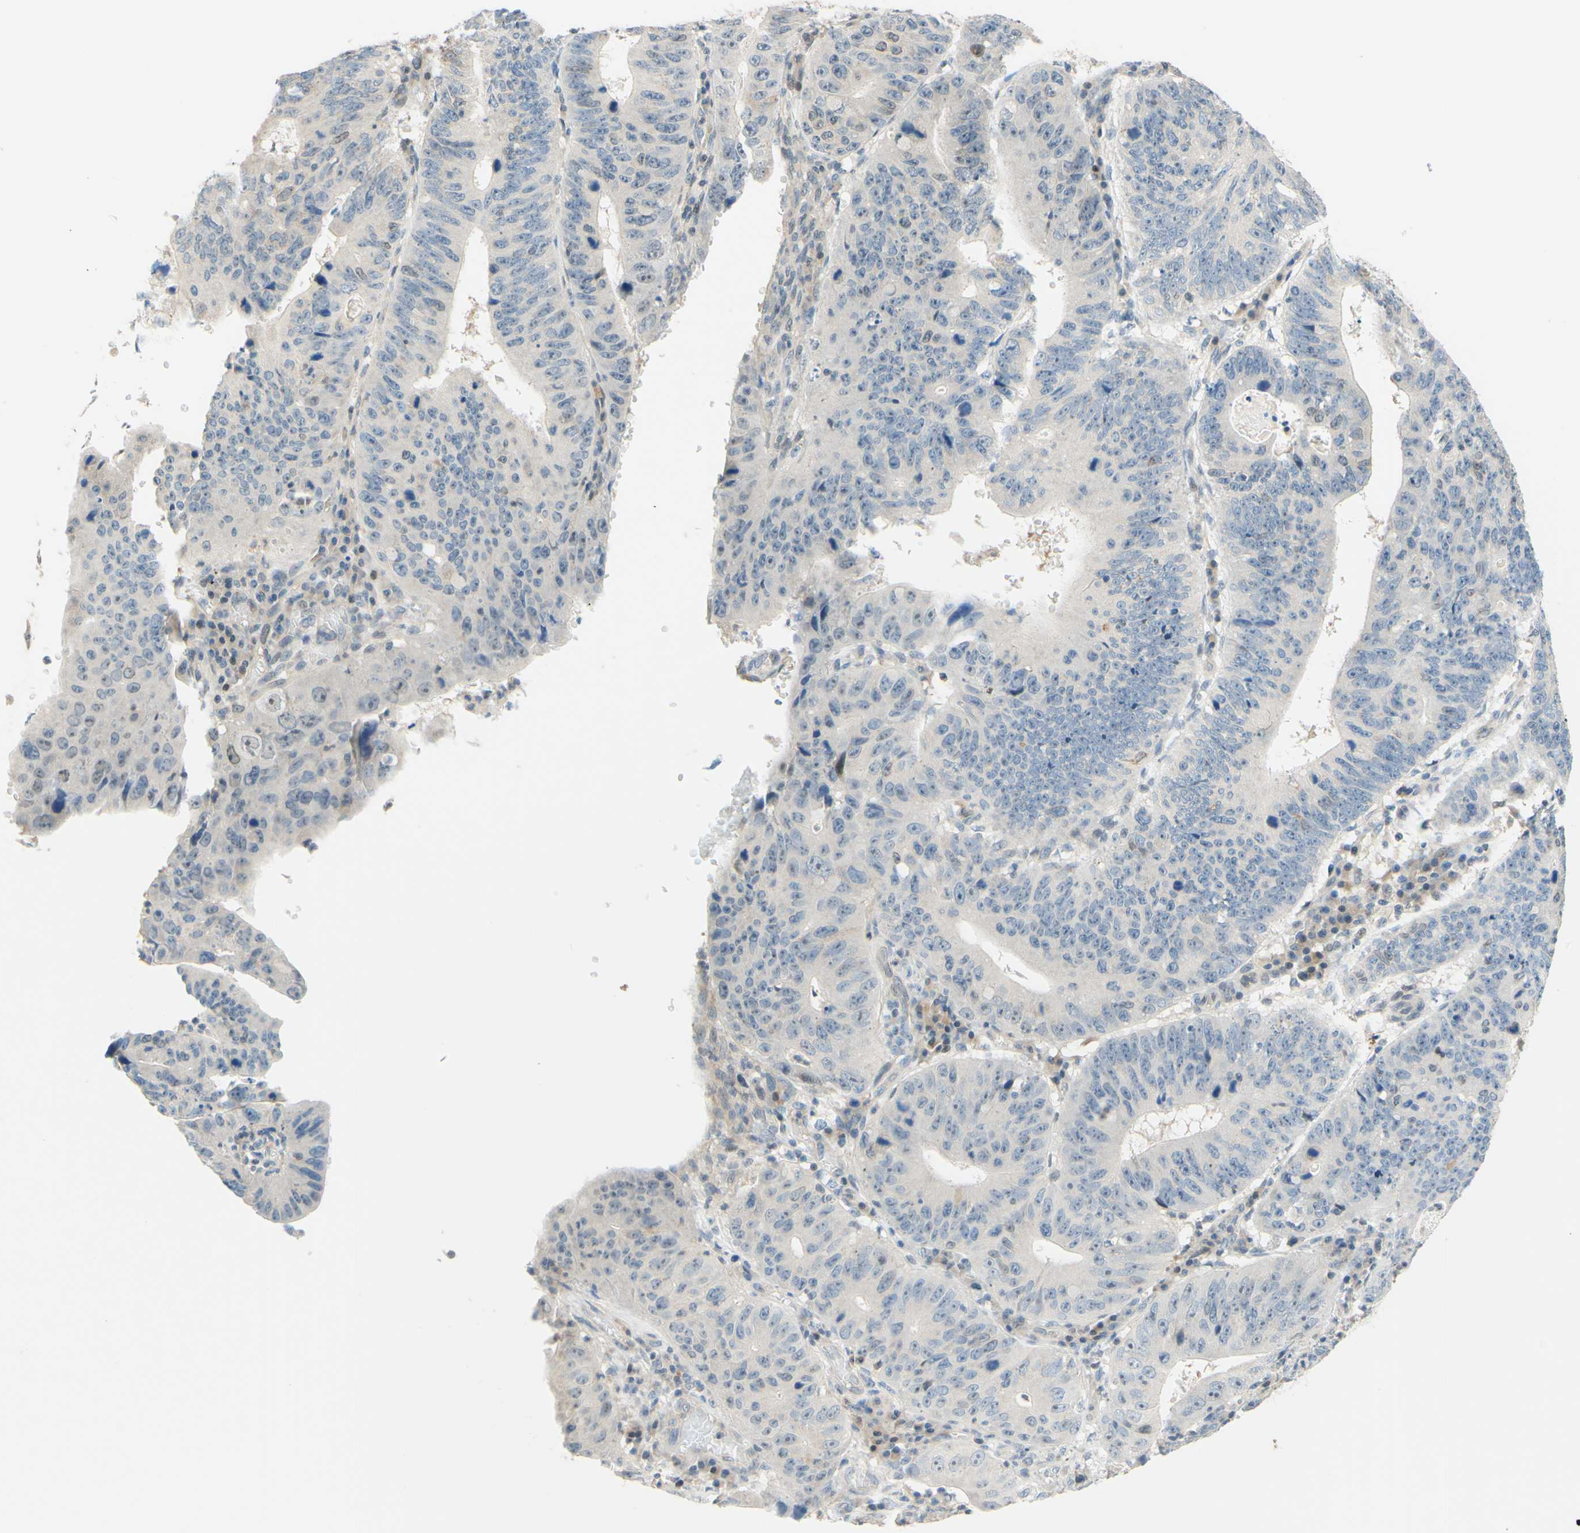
{"staining": {"intensity": "negative", "quantity": "none", "location": "none"}, "tissue": "stomach cancer", "cell_type": "Tumor cells", "image_type": "cancer", "snomed": [{"axis": "morphology", "description": "Adenocarcinoma, NOS"}, {"axis": "topography", "description": "Stomach"}], "caption": "Immunohistochemistry (IHC) image of neoplastic tissue: human stomach cancer (adenocarcinoma) stained with DAB (3,3'-diaminobenzidine) shows no significant protein positivity in tumor cells.", "gene": "C2CD2L", "patient": {"sex": "male", "age": 59}}